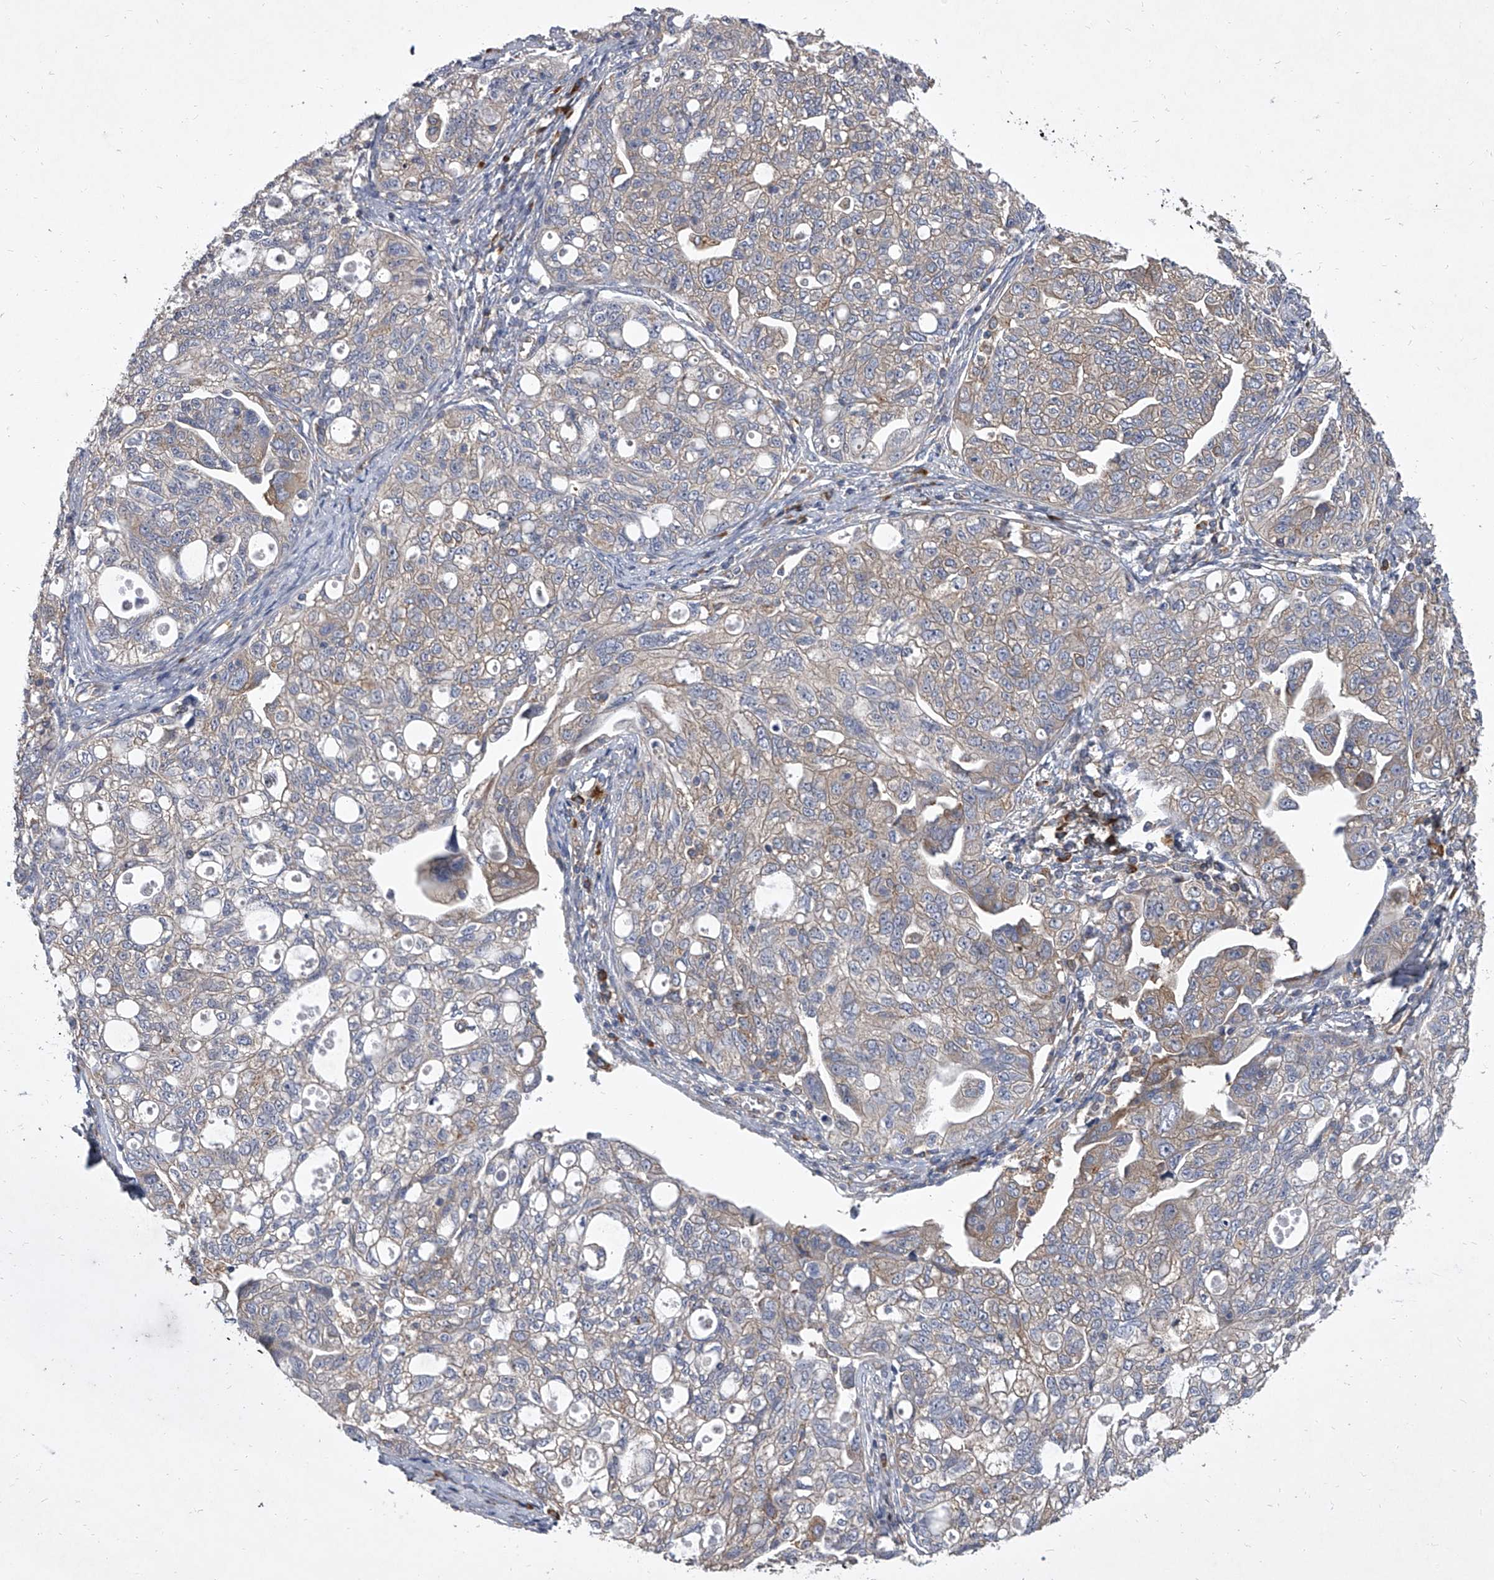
{"staining": {"intensity": "weak", "quantity": "<25%", "location": "cytoplasmic/membranous"}, "tissue": "ovarian cancer", "cell_type": "Tumor cells", "image_type": "cancer", "snomed": [{"axis": "morphology", "description": "Carcinoma, NOS"}, {"axis": "morphology", "description": "Cystadenocarcinoma, serous, NOS"}, {"axis": "topography", "description": "Ovary"}], "caption": "IHC of serous cystadenocarcinoma (ovarian) displays no positivity in tumor cells.", "gene": "EIF2S2", "patient": {"sex": "female", "age": 69}}